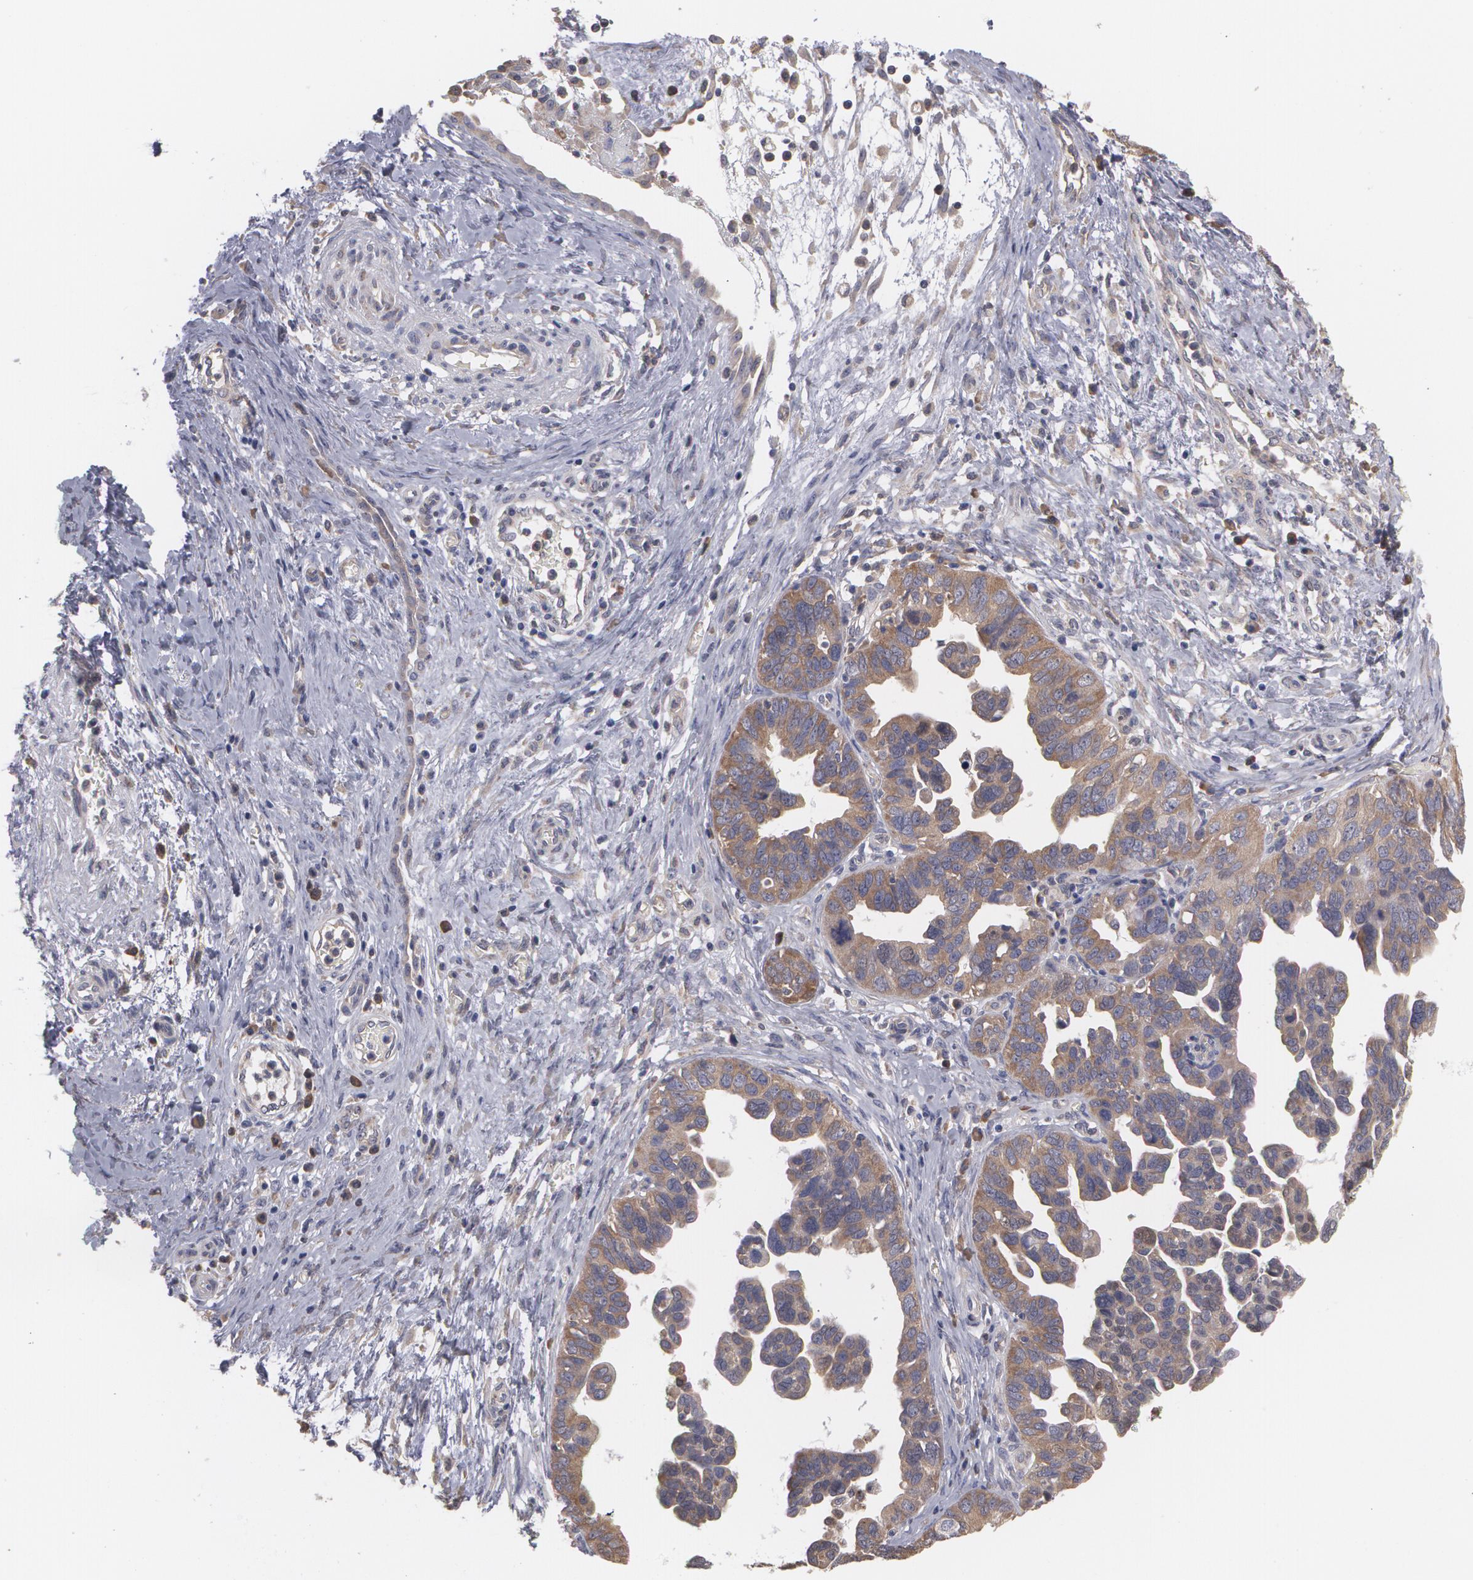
{"staining": {"intensity": "moderate", "quantity": ">75%", "location": "cytoplasmic/membranous"}, "tissue": "ovarian cancer", "cell_type": "Tumor cells", "image_type": "cancer", "snomed": [{"axis": "morphology", "description": "Cystadenocarcinoma, serous, NOS"}, {"axis": "topography", "description": "Ovary"}], "caption": "The immunohistochemical stain shows moderate cytoplasmic/membranous positivity in tumor cells of serous cystadenocarcinoma (ovarian) tissue. (IHC, brightfield microscopy, high magnification).", "gene": "MTHFD1", "patient": {"sex": "female", "age": 64}}